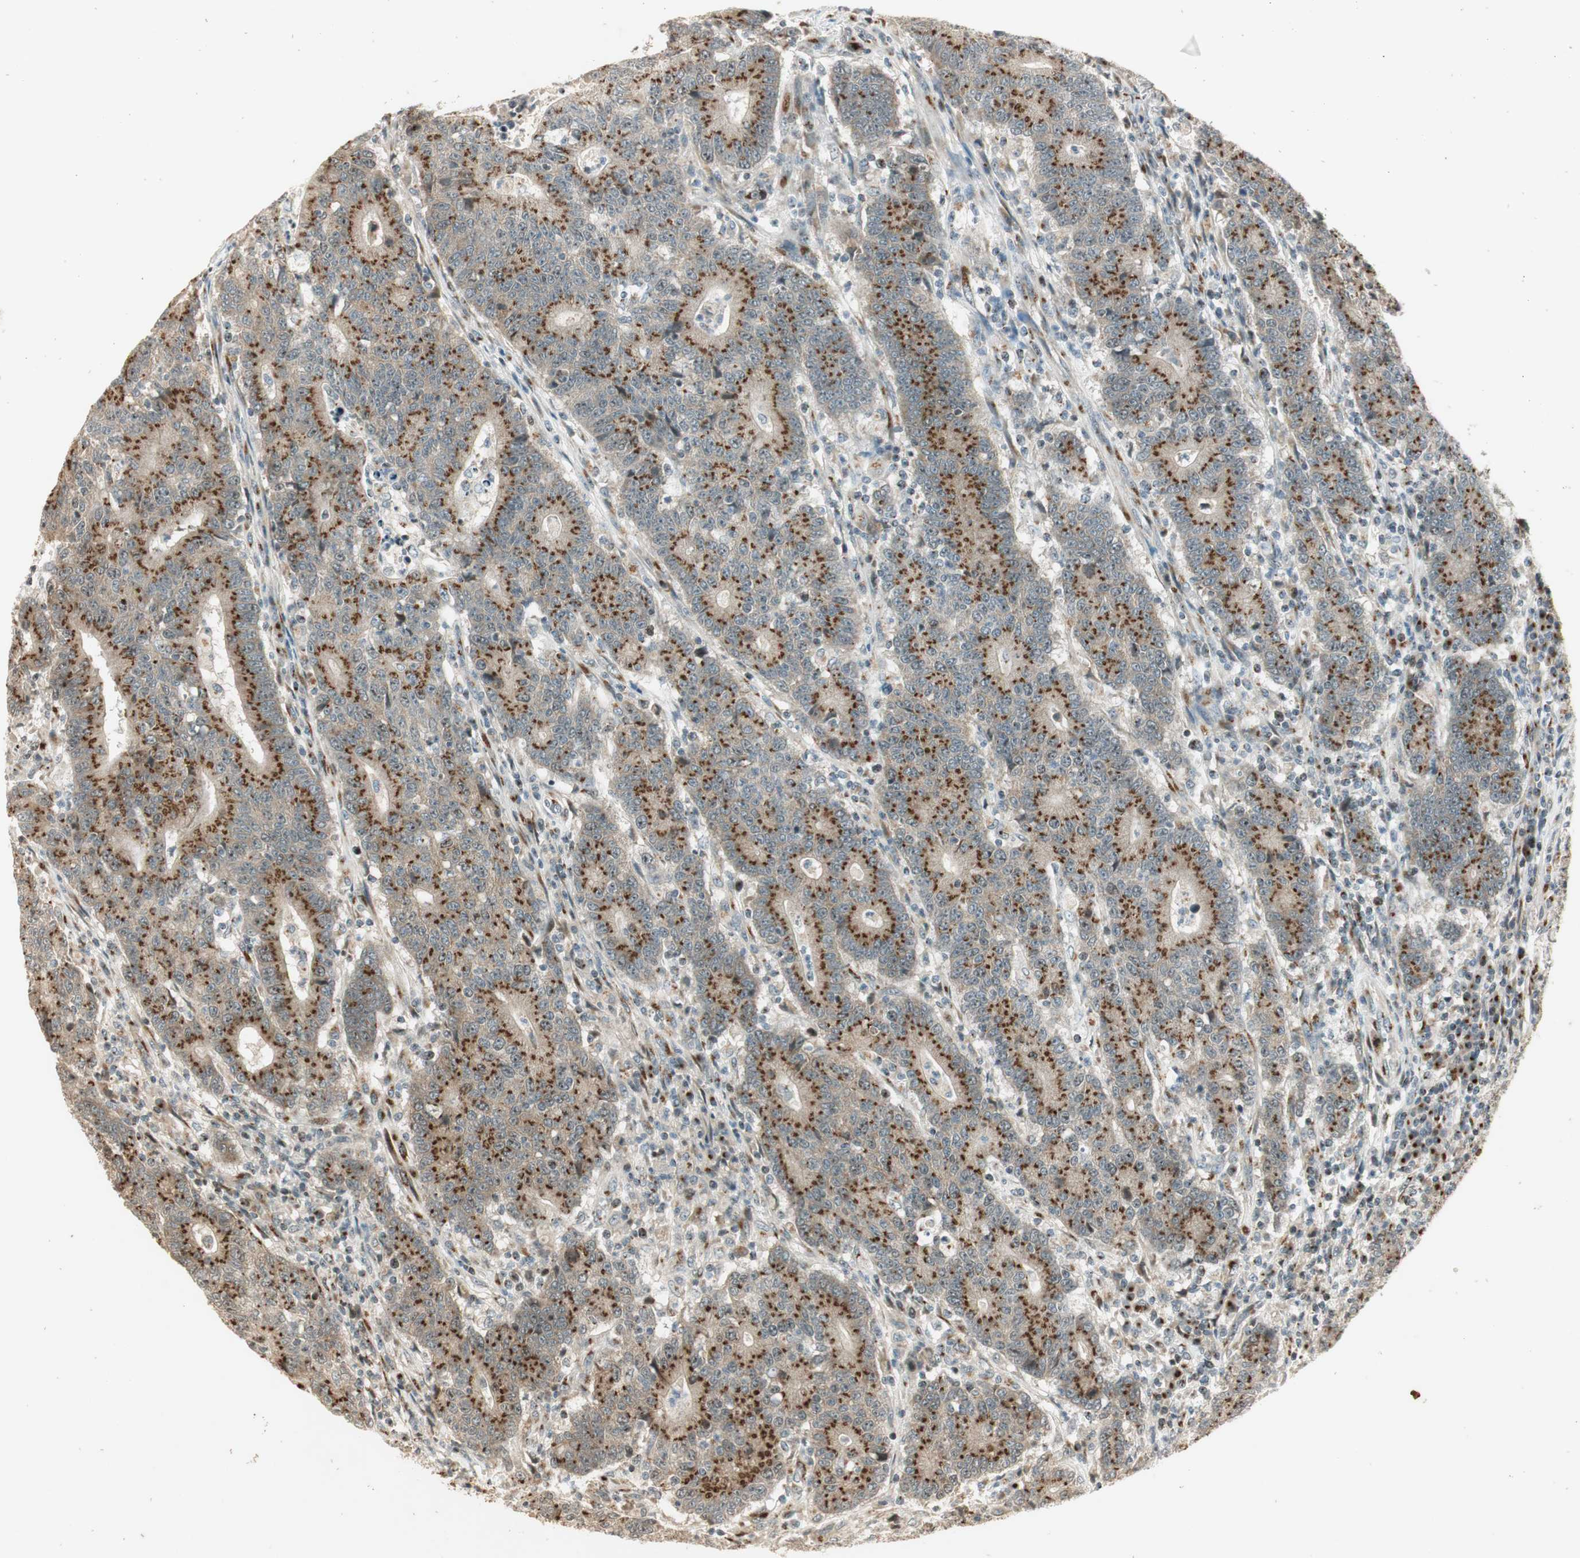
{"staining": {"intensity": "moderate", "quantity": ">75%", "location": "cytoplasmic/membranous"}, "tissue": "colorectal cancer", "cell_type": "Tumor cells", "image_type": "cancer", "snomed": [{"axis": "morphology", "description": "Normal tissue, NOS"}, {"axis": "morphology", "description": "Adenocarcinoma, NOS"}, {"axis": "topography", "description": "Colon"}], "caption": "Immunohistochemistry (IHC) of colorectal cancer reveals medium levels of moderate cytoplasmic/membranous expression in approximately >75% of tumor cells. (brown staining indicates protein expression, while blue staining denotes nuclei).", "gene": "NEO1", "patient": {"sex": "female", "age": 75}}